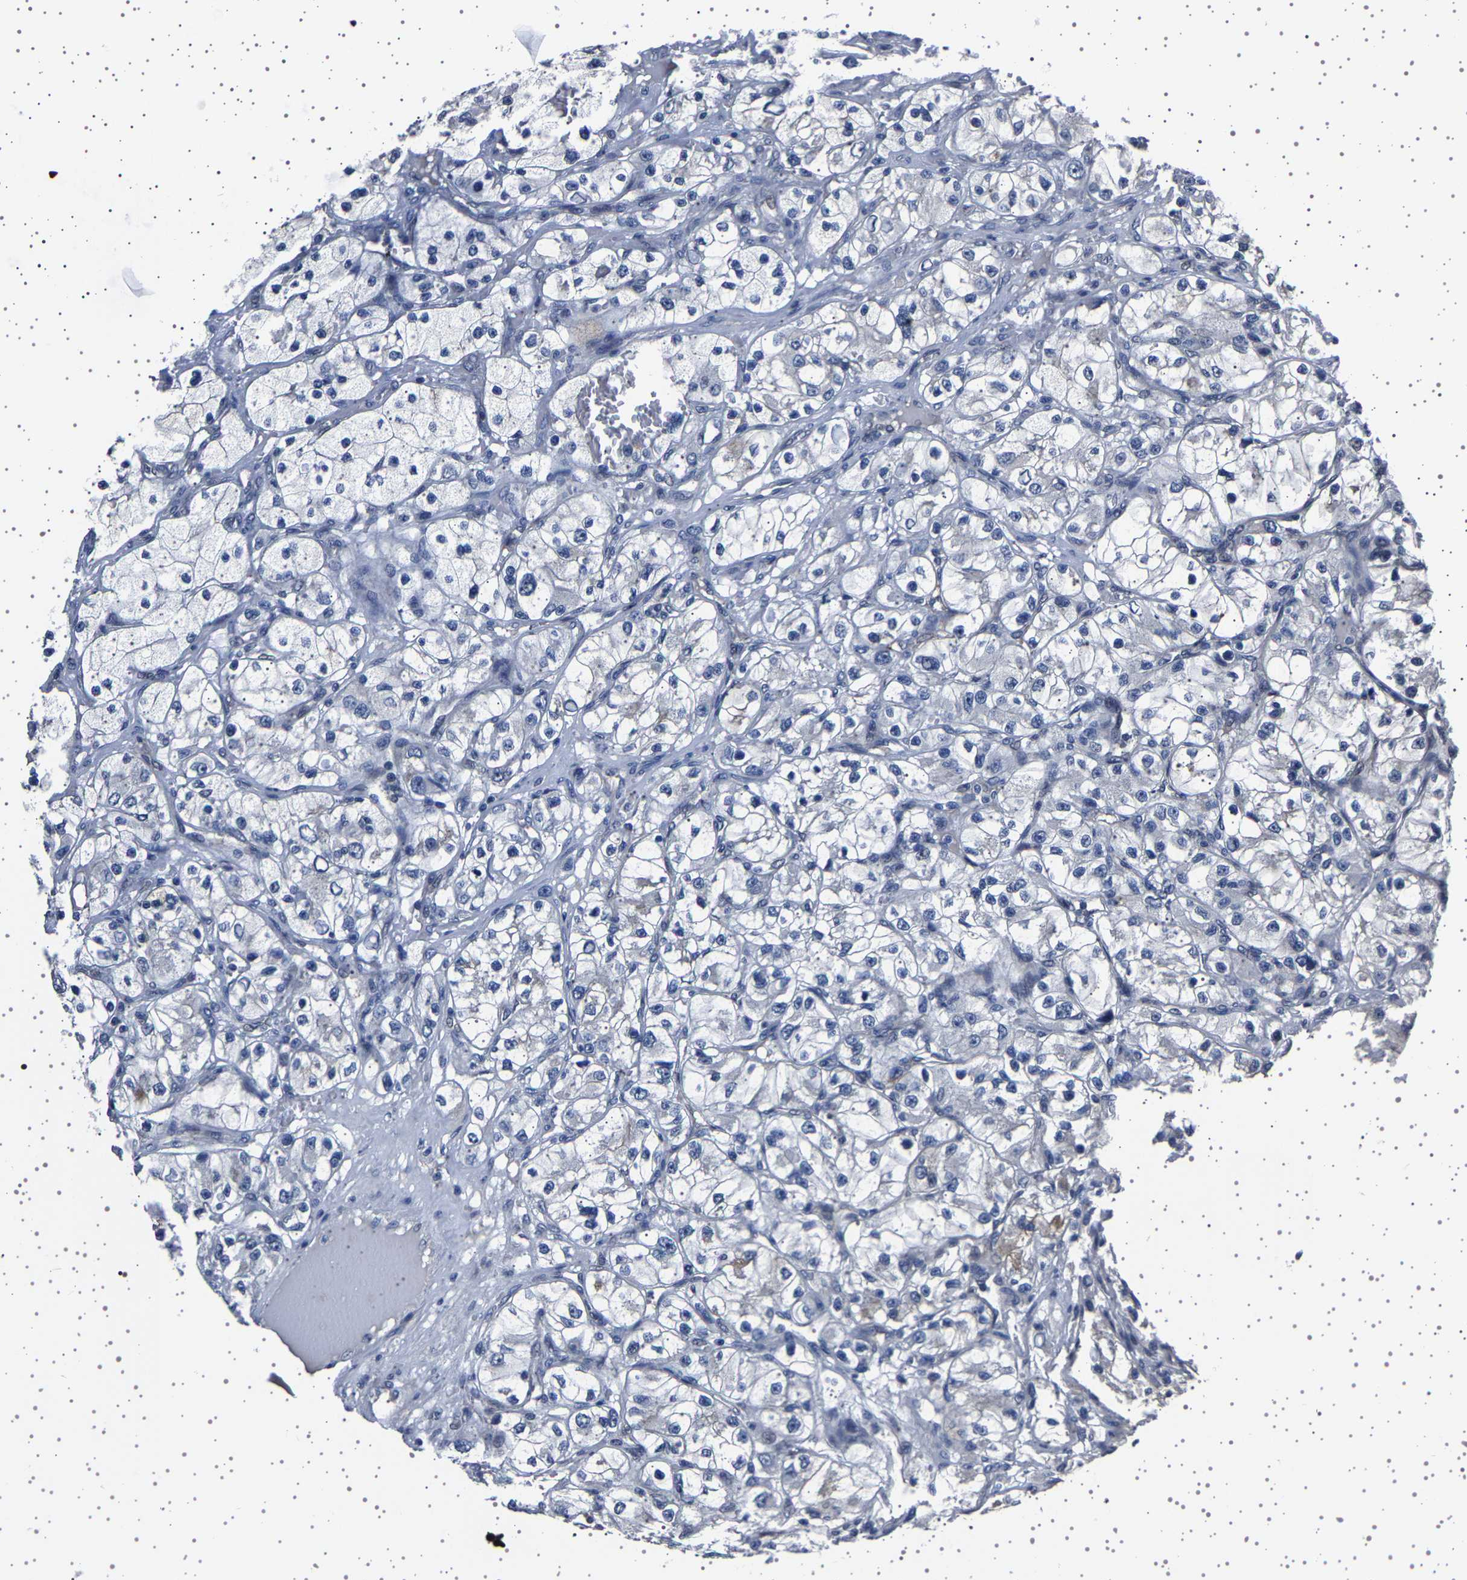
{"staining": {"intensity": "negative", "quantity": "none", "location": "none"}, "tissue": "renal cancer", "cell_type": "Tumor cells", "image_type": "cancer", "snomed": [{"axis": "morphology", "description": "Adenocarcinoma, NOS"}, {"axis": "topography", "description": "Kidney"}], "caption": "Renal adenocarcinoma stained for a protein using IHC demonstrates no expression tumor cells.", "gene": "IL10RB", "patient": {"sex": "female", "age": 57}}